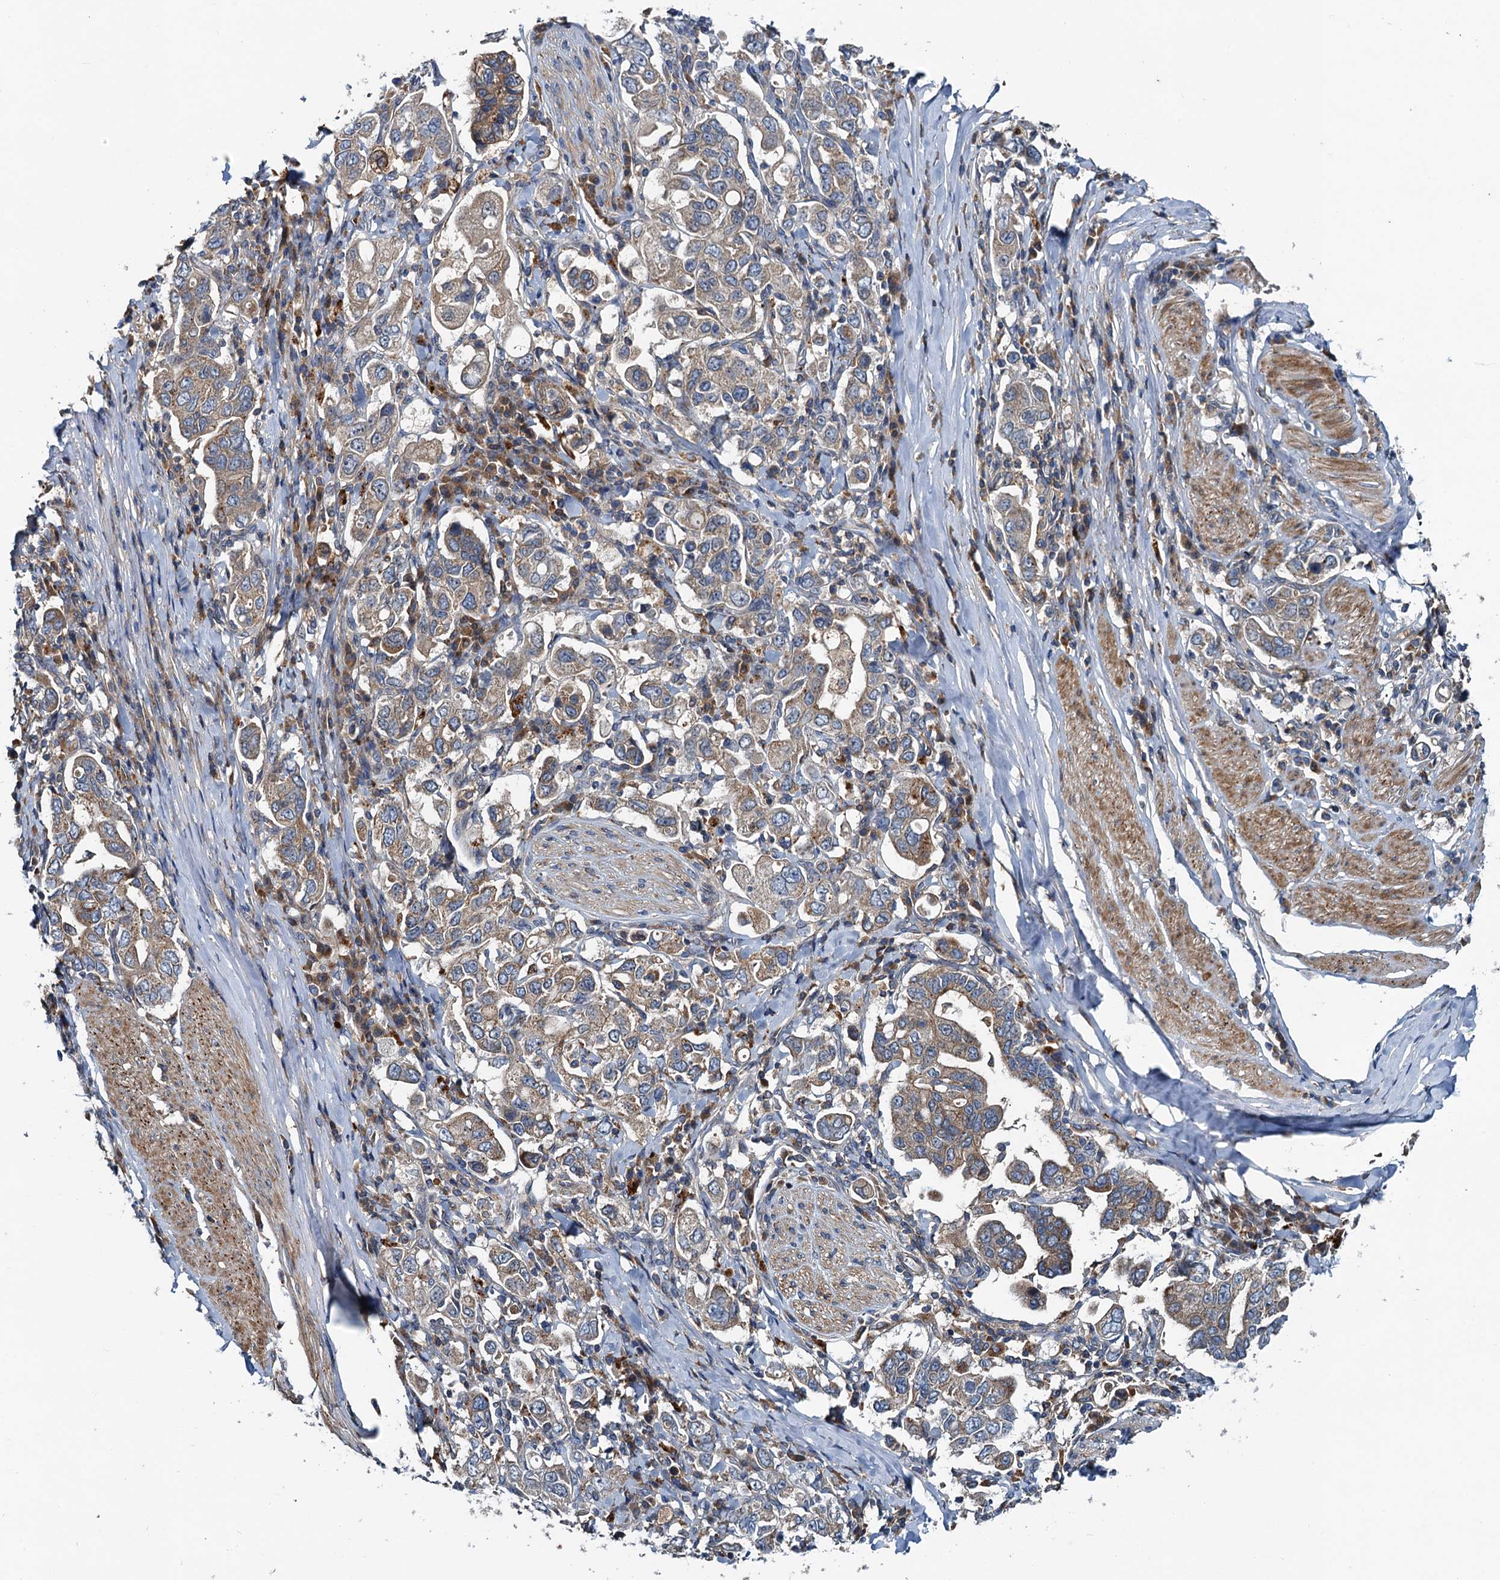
{"staining": {"intensity": "weak", "quantity": "25%-75%", "location": "cytoplasmic/membranous"}, "tissue": "stomach cancer", "cell_type": "Tumor cells", "image_type": "cancer", "snomed": [{"axis": "morphology", "description": "Adenocarcinoma, NOS"}, {"axis": "topography", "description": "Stomach, upper"}], "caption": "Brown immunohistochemical staining in human stomach adenocarcinoma displays weak cytoplasmic/membranous expression in about 25%-75% of tumor cells. The staining is performed using DAB brown chromogen to label protein expression. The nuclei are counter-stained blue using hematoxylin.", "gene": "EFL1", "patient": {"sex": "male", "age": 62}}